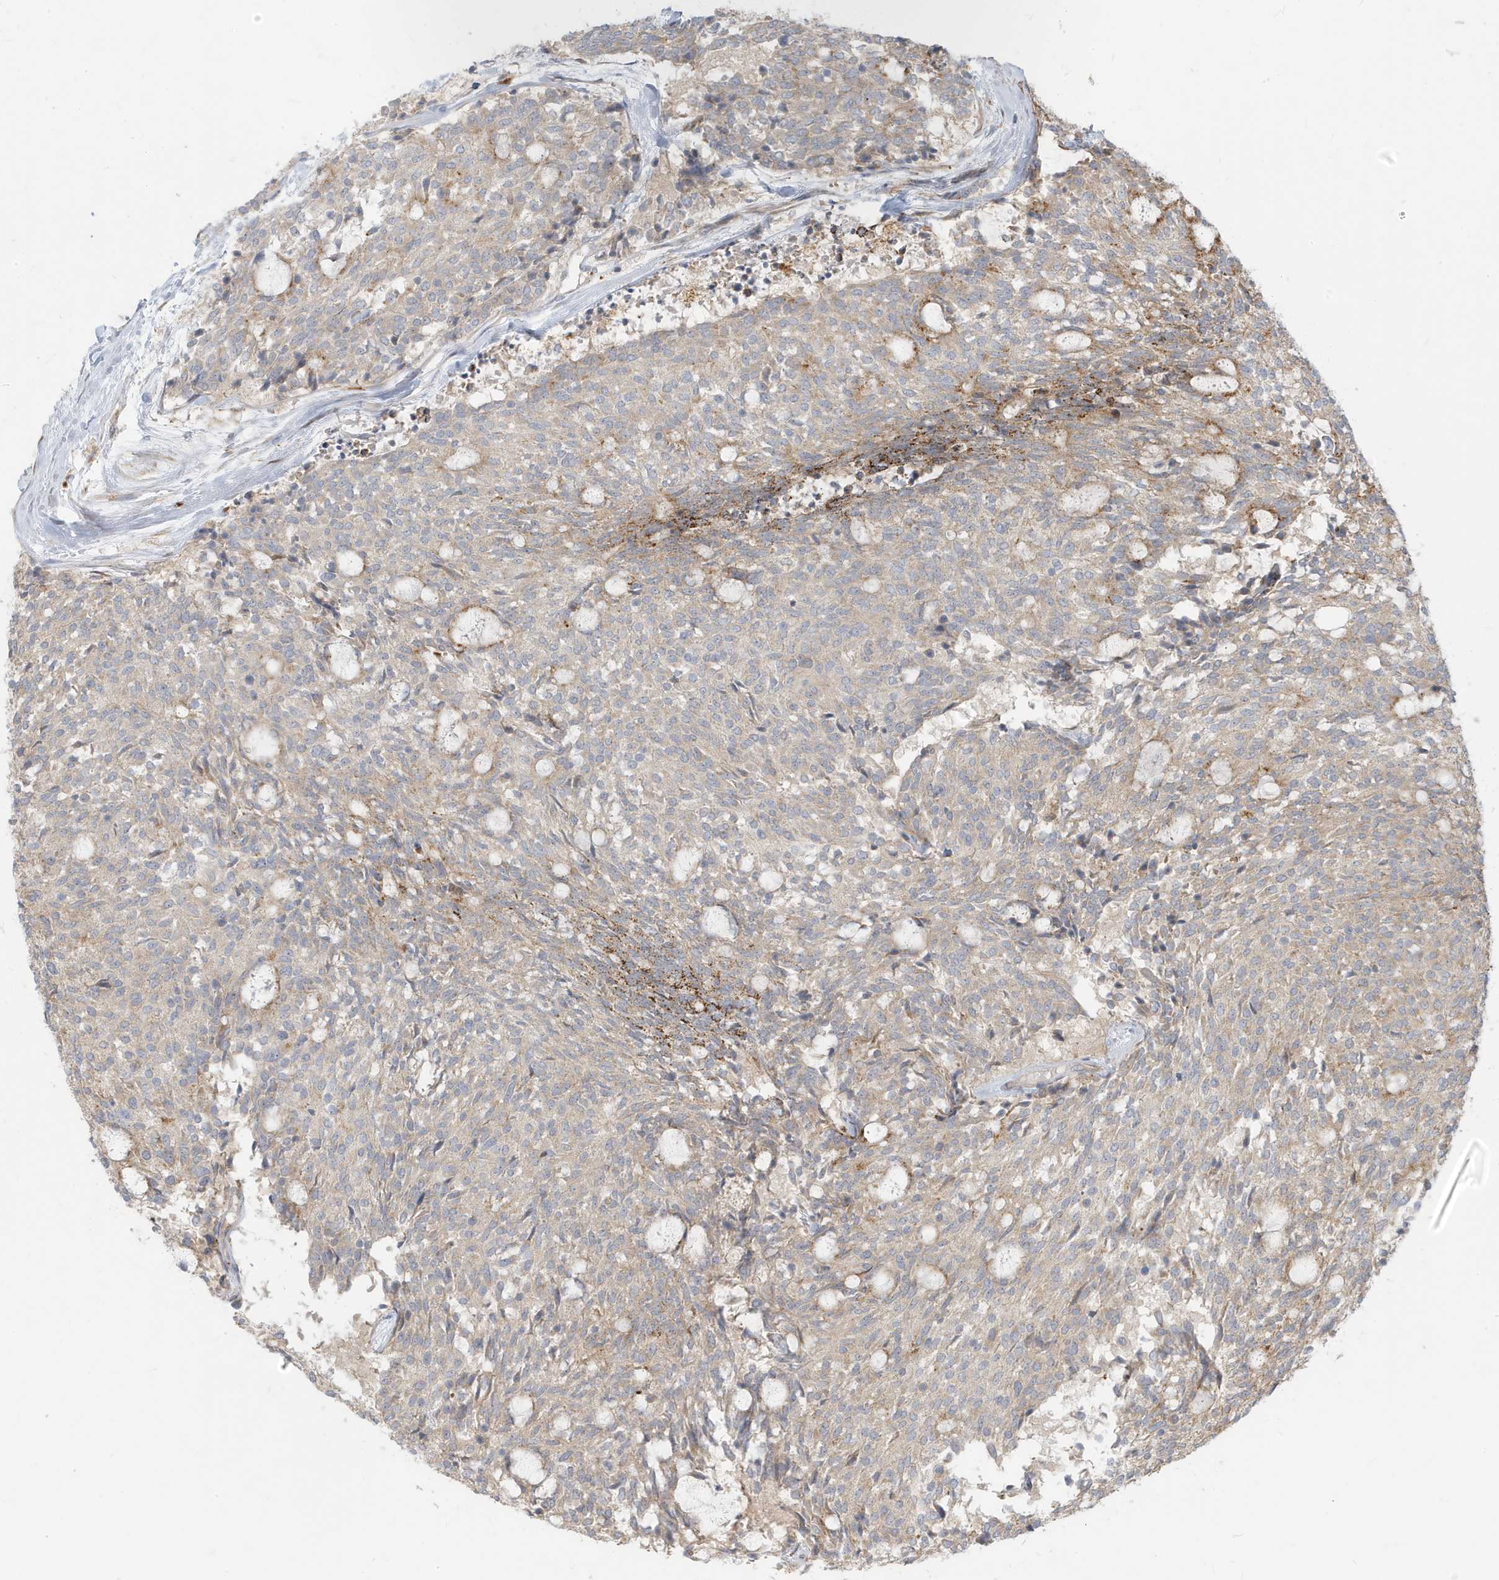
{"staining": {"intensity": "weak", "quantity": "<25%", "location": "cytoplasmic/membranous"}, "tissue": "carcinoid", "cell_type": "Tumor cells", "image_type": "cancer", "snomed": [{"axis": "morphology", "description": "Carcinoid, malignant, NOS"}, {"axis": "topography", "description": "Pancreas"}], "caption": "Immunohistochemistry (IHC) of human carcinoid (malignant) displays no expression in tumor cells.", "gene": "MCOLN1", "patient": {"sex": "female", "age": 54}}